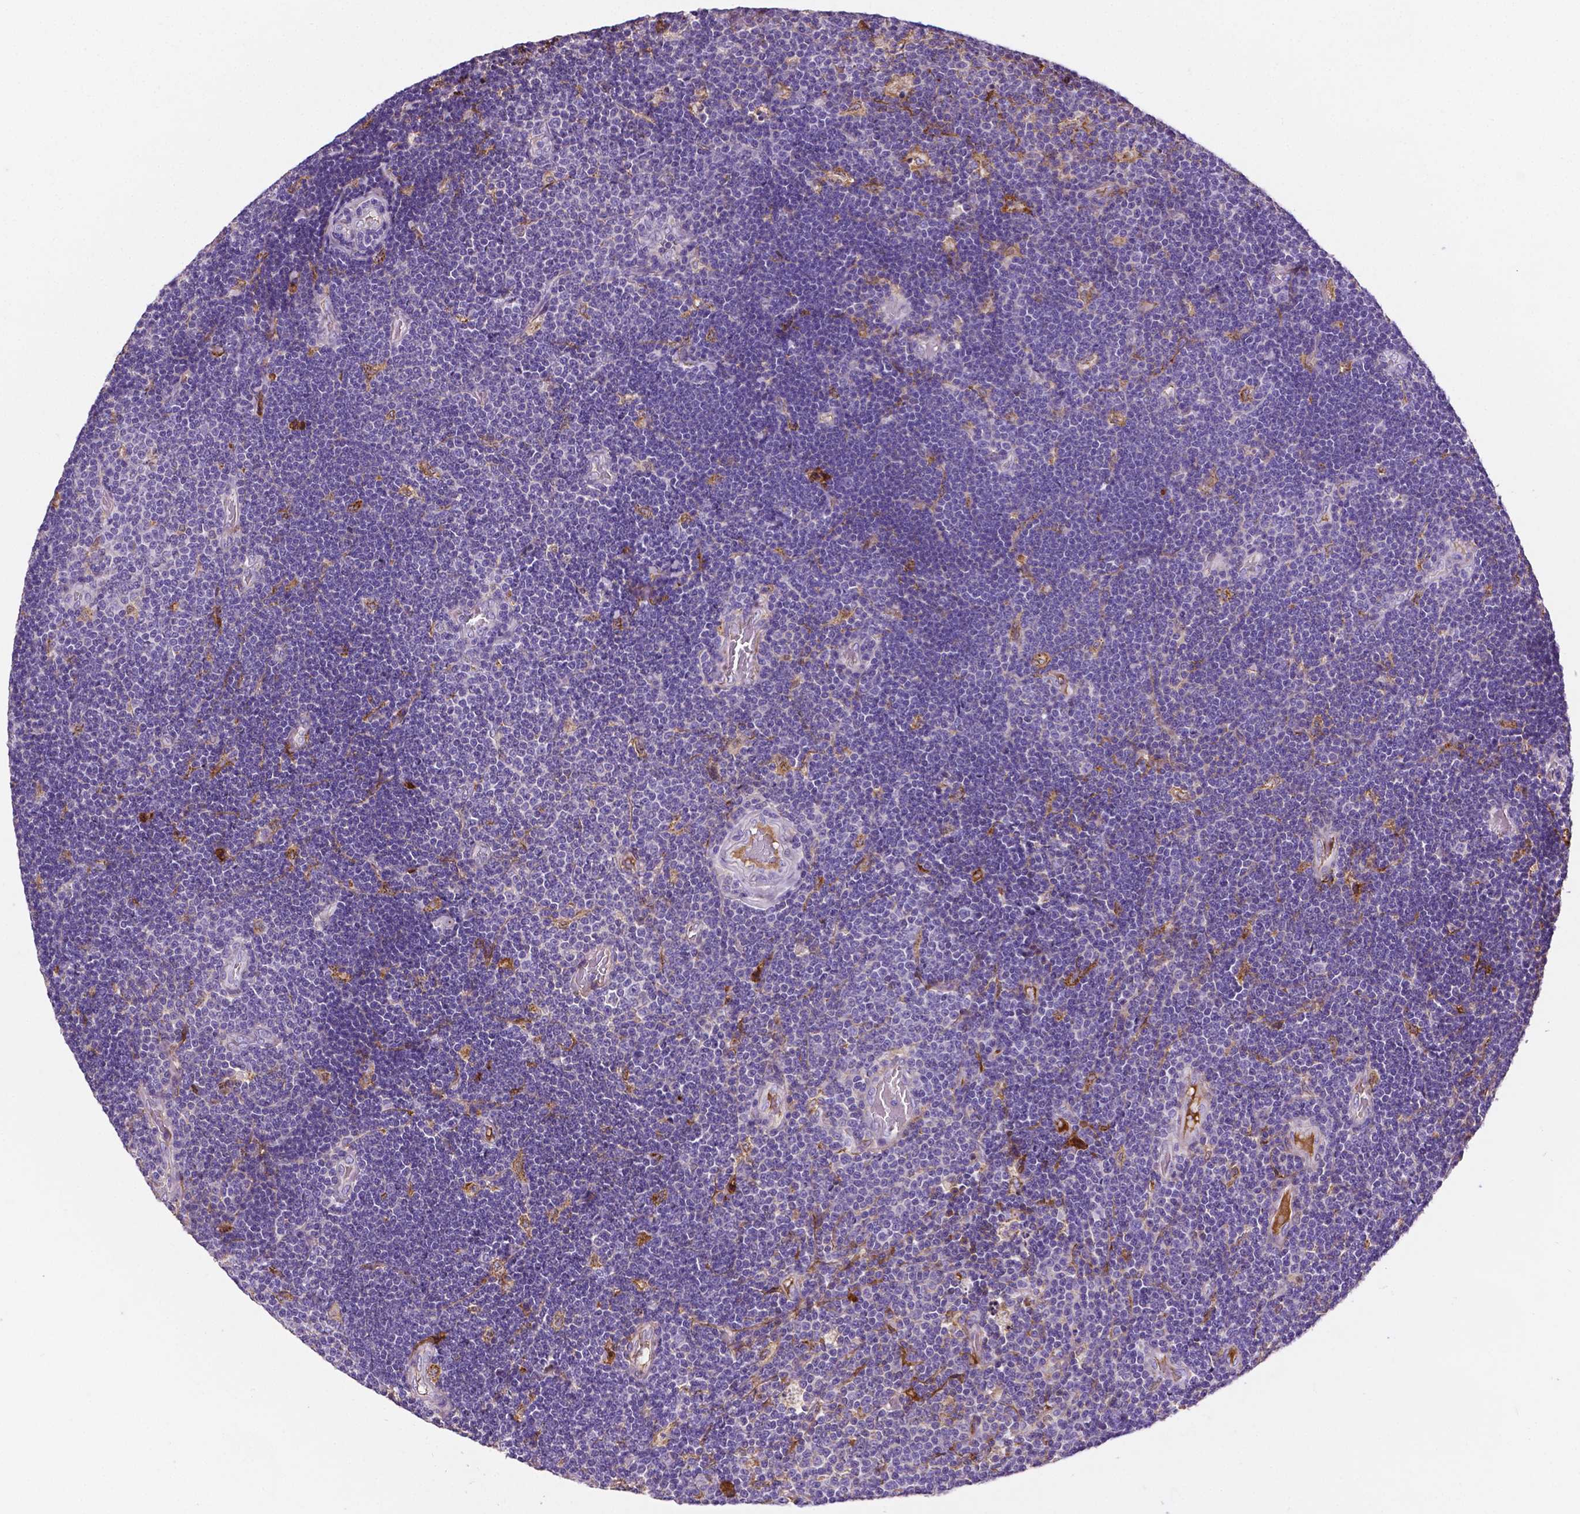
{"staining": {"intensity": "negative", "quantity": "none", "location": "none"}, "tissue": "lymphoma", "cell_type": "Tumor cells", "image_type": "cancer", "snomed": [{"axis": "morphology", "description": "Malignant lymphoma, non-Hodgkin's type, Low grade"}, {"axis": "topography", "description": "Brain"}], "caption": "This micrograph is of lymphoma stained with immunohistochemistry to label a protein in brown with the nuclei are counter-stained blue. There is no positivity in tumor cells.", "gene": "APOE", "patient": {"sex": "female", "age": 66}}